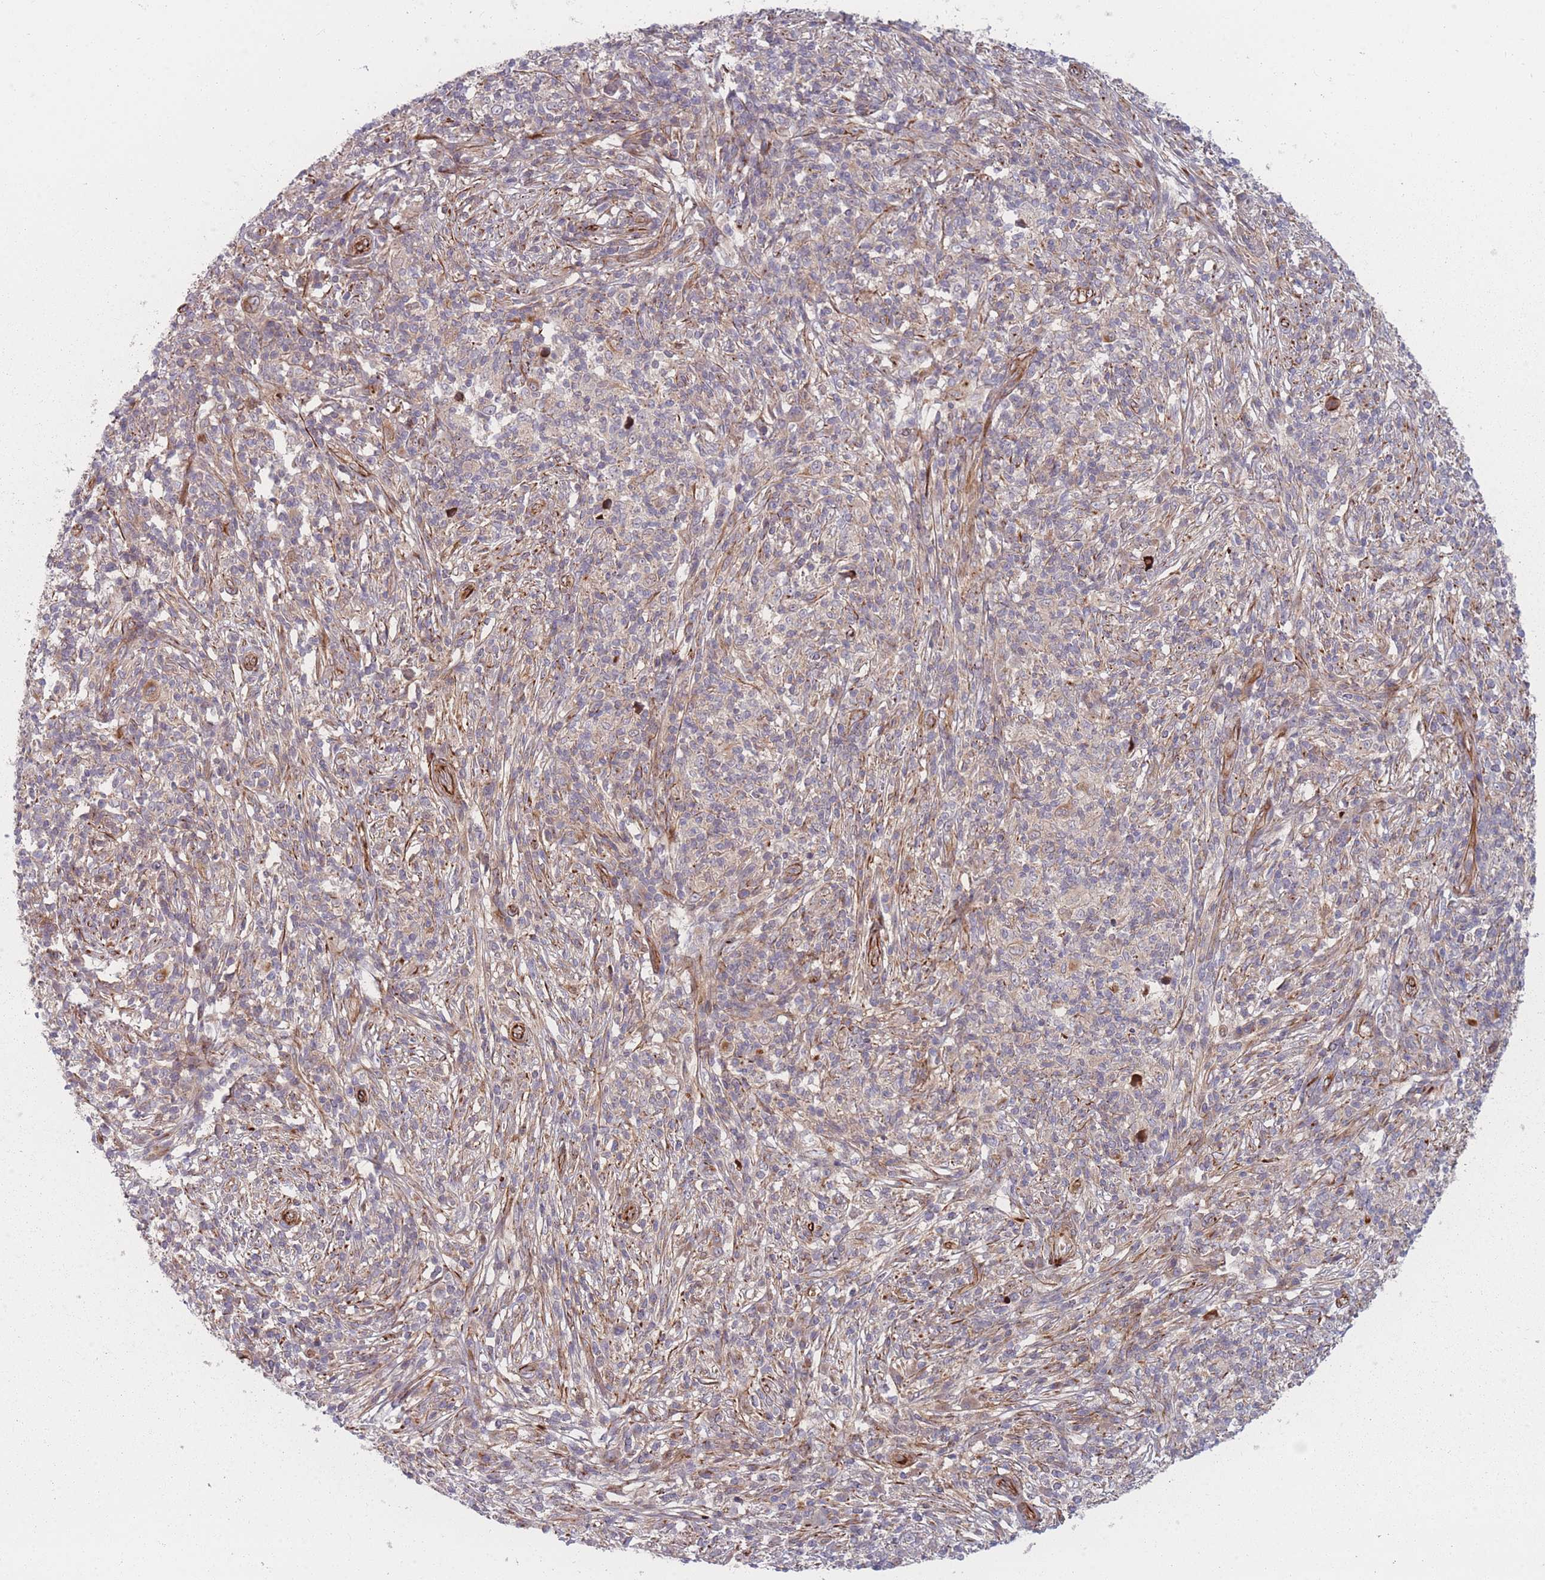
{"staining": {"intensity": "negative", "quantity": "none", "location": "none"}, "tissue": "melanoma", "cell_type": "Tumor cells", "image_type": "cancer", "snomed": [{"axis": "morphology", "description": "Malignant melanoma, NOS"}, {"axis": "topography", "description": "Skin"}], "caption": "Tumor cells are negative for brown protein staining in malignant melanoma.", "gene": "EEF1AKMT2", "patient": {"sex": "male", "age": 66}}